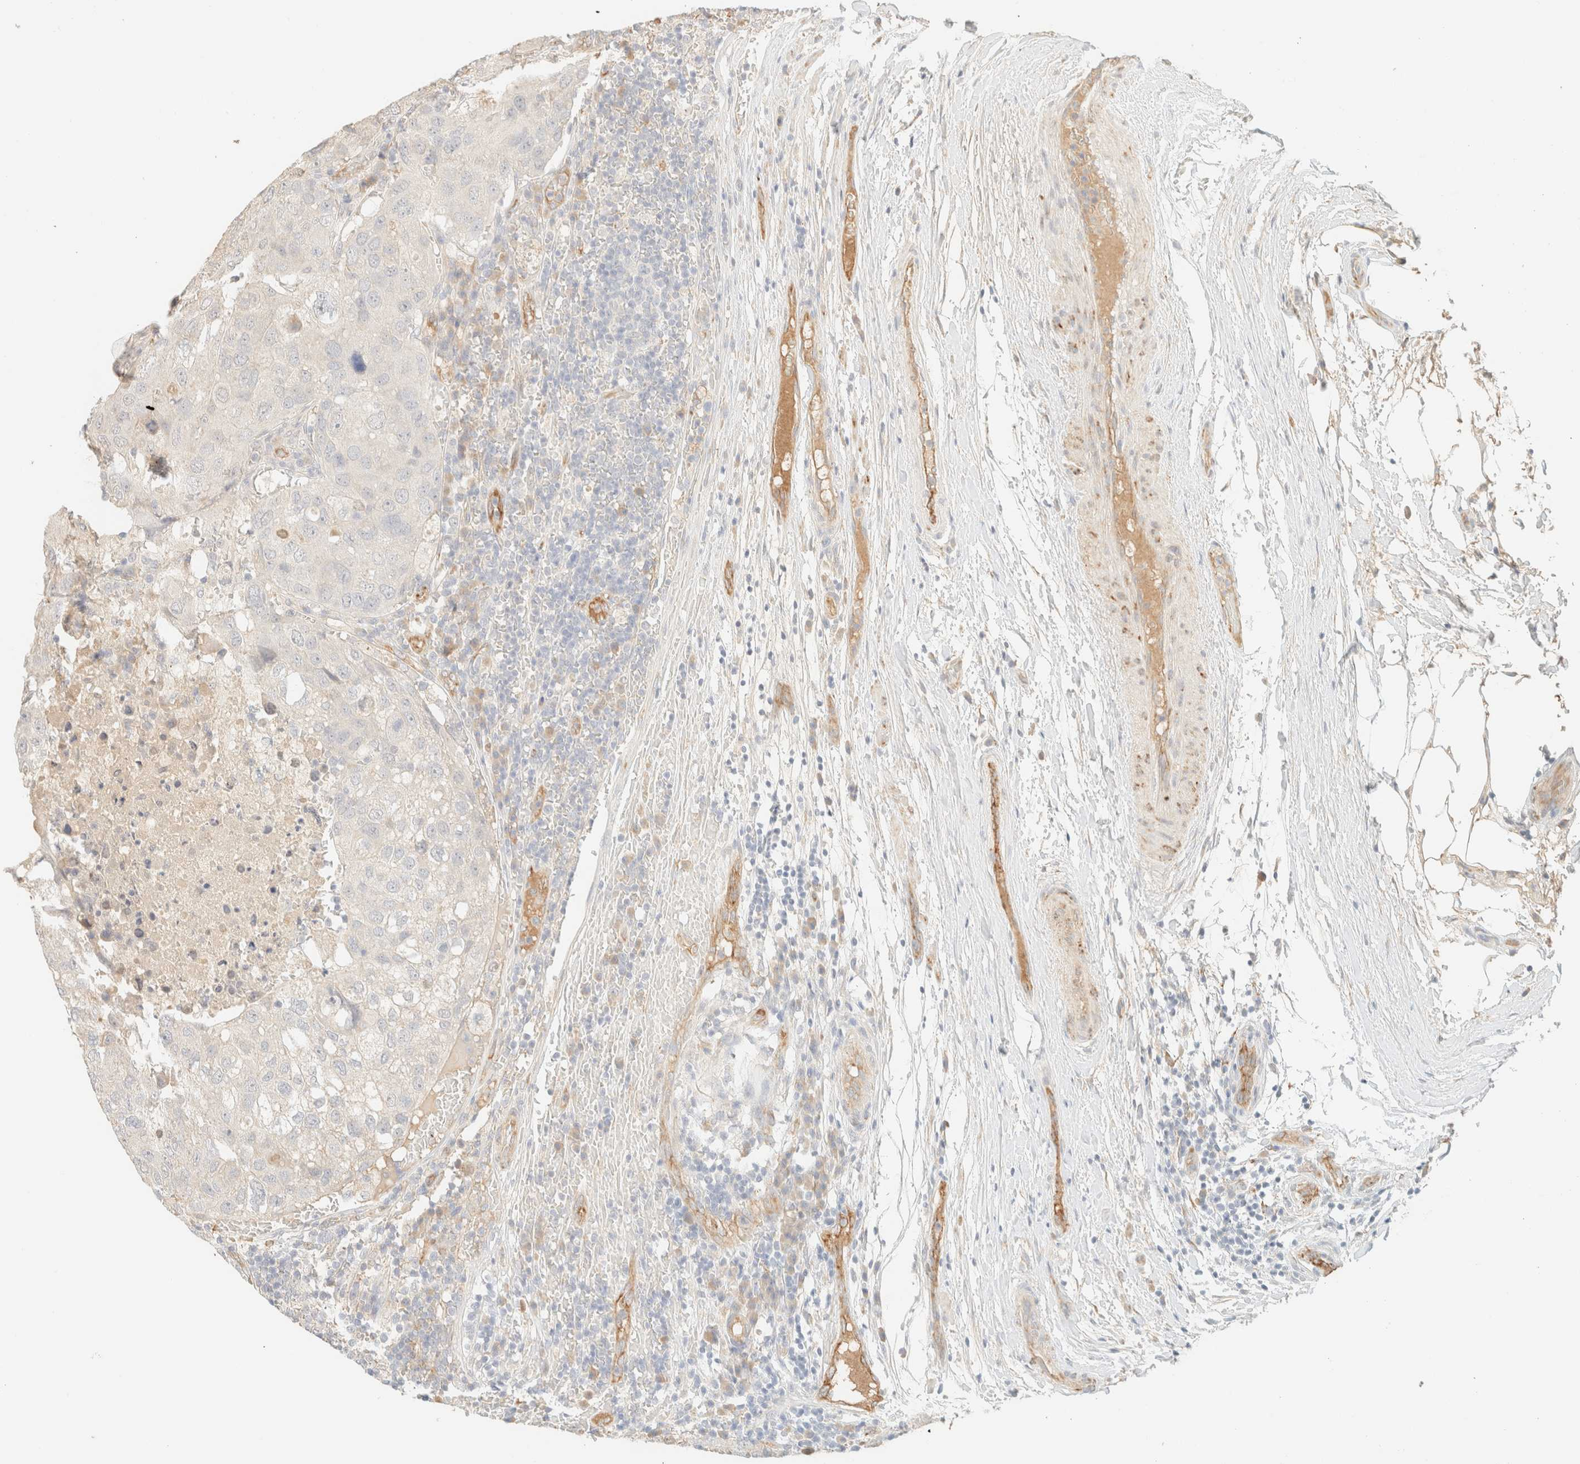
{"staining": {"intensity": "negative", "quantity": "none", "location": "none"}, "tissue": "urothelial cancer", "cell_type": "Tumor cells", "image_type": "cancer", "snomed": [{"axis": "morphology", "description": "Urothelial carcinoma, High grade"}, {"axis": "topography", "description": "Lymph node"}, {"axis": "topography", "description": "Urinary bladder"}], "caption": "Immunohistochemistry (IHC) histopathology image of human high-grade urothelial carcinoma stained for a protein (brown), which displays no positivity in tumor cells.", "gene": "SPARCL1", "patient": {"sex": "male", "age": 51}}